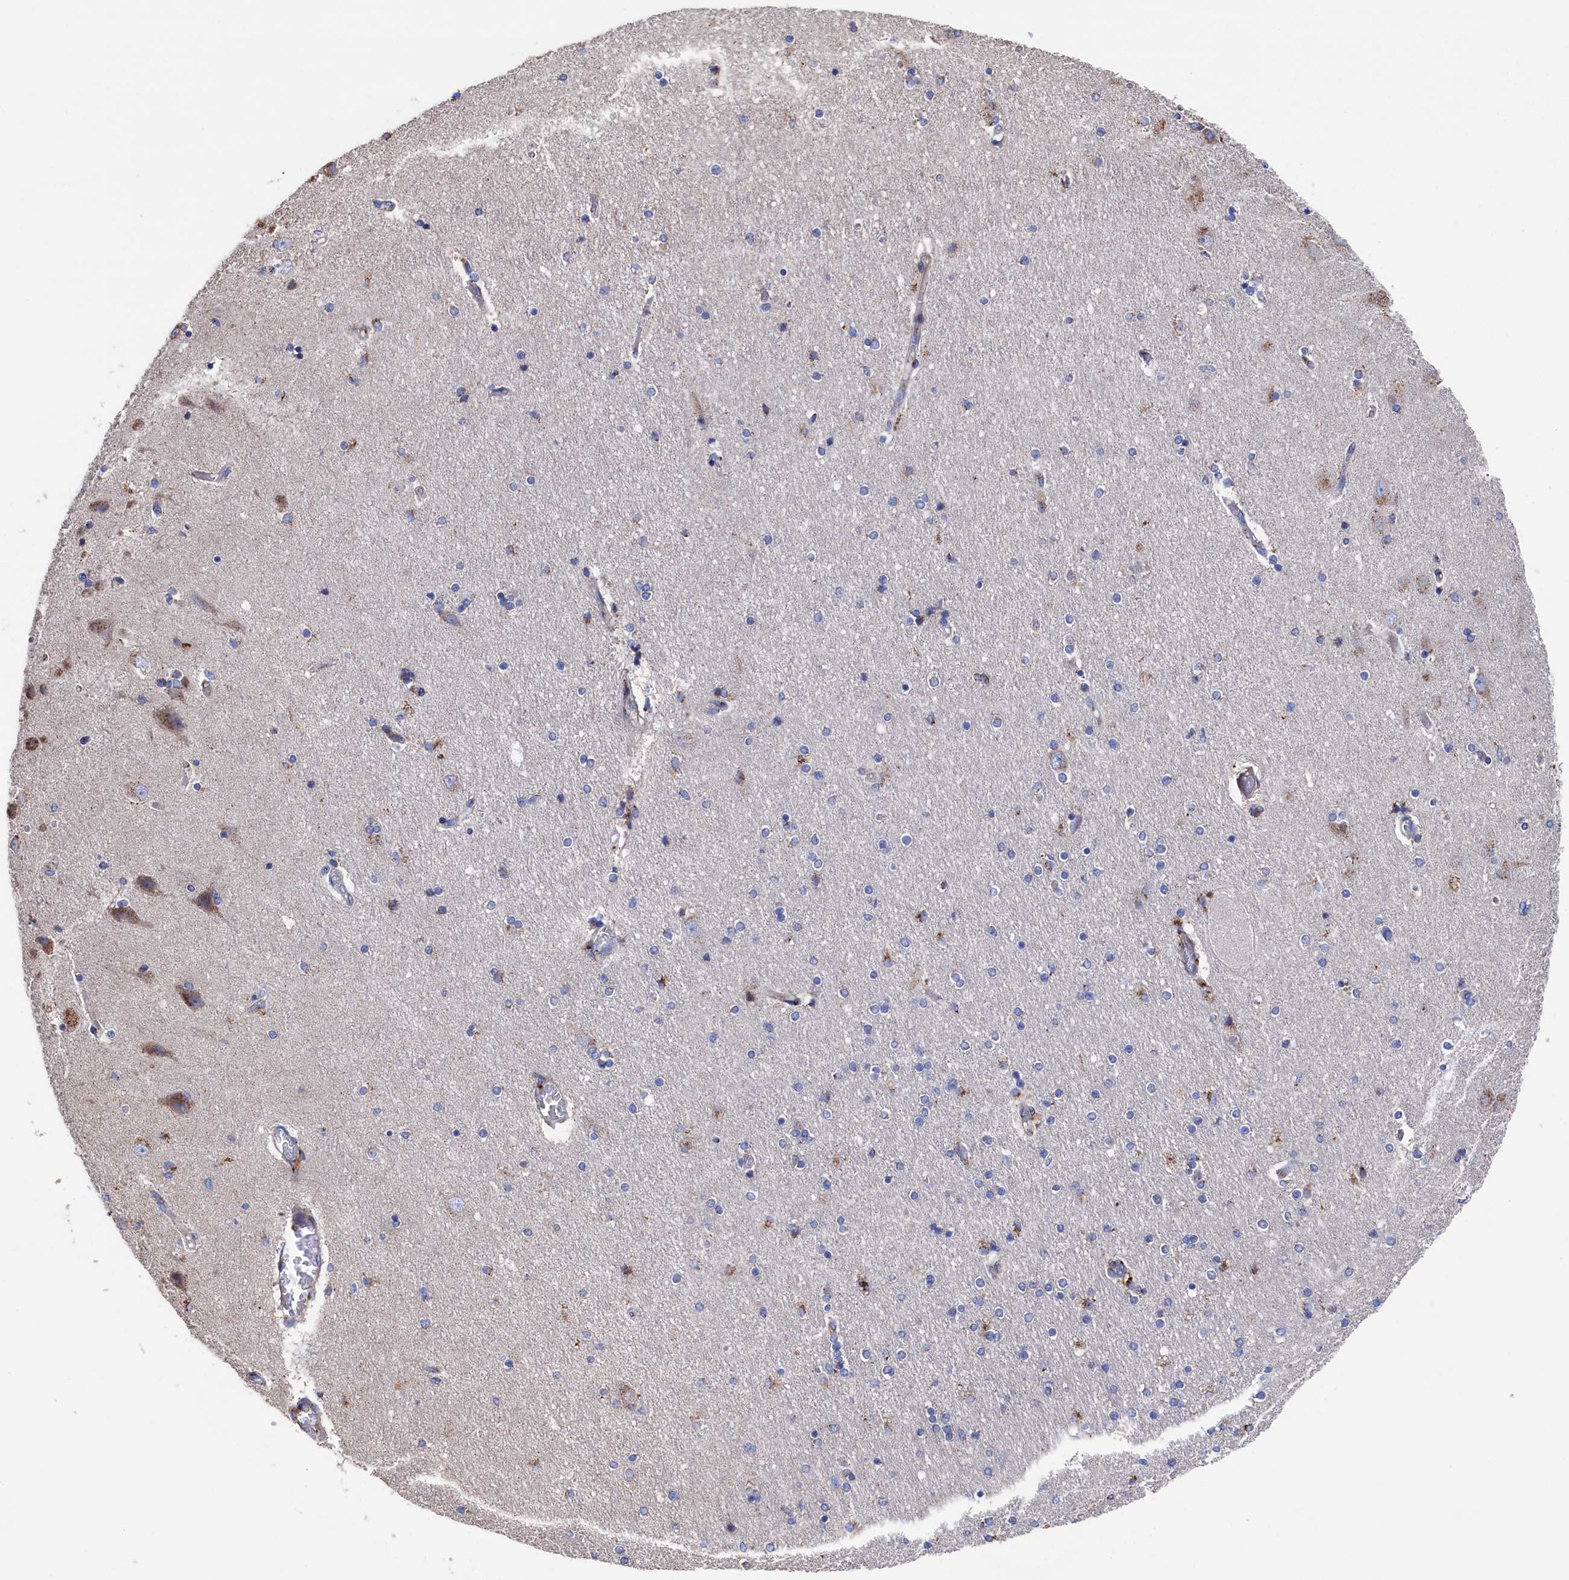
{"staining": {"intensity": "moderate", "quantity": "<25%", "location": "cytoplasmic/membranous"}, "tissue": "hippocampus", "cell_type": "Glial cells", "image_type": "normal", "snomed": [{"axis": "morphology", "description": "Normal tissue, NOS"}, {"axis": "topography", "description": "Hippocampus"}], "caption": "Immunohistochemical staining of normal human hippocampus displays low levels of moderate cytoplasmic/membranous staining in approximately <25% of glial cells. The staining was performed using DAB to visualize the protein expression in brown, while the nuclei were stained in blue with hematoxylin (Magnification: 20x).", "gene": "PRRC1", "patient": {"sex": "female", "age": 54}}